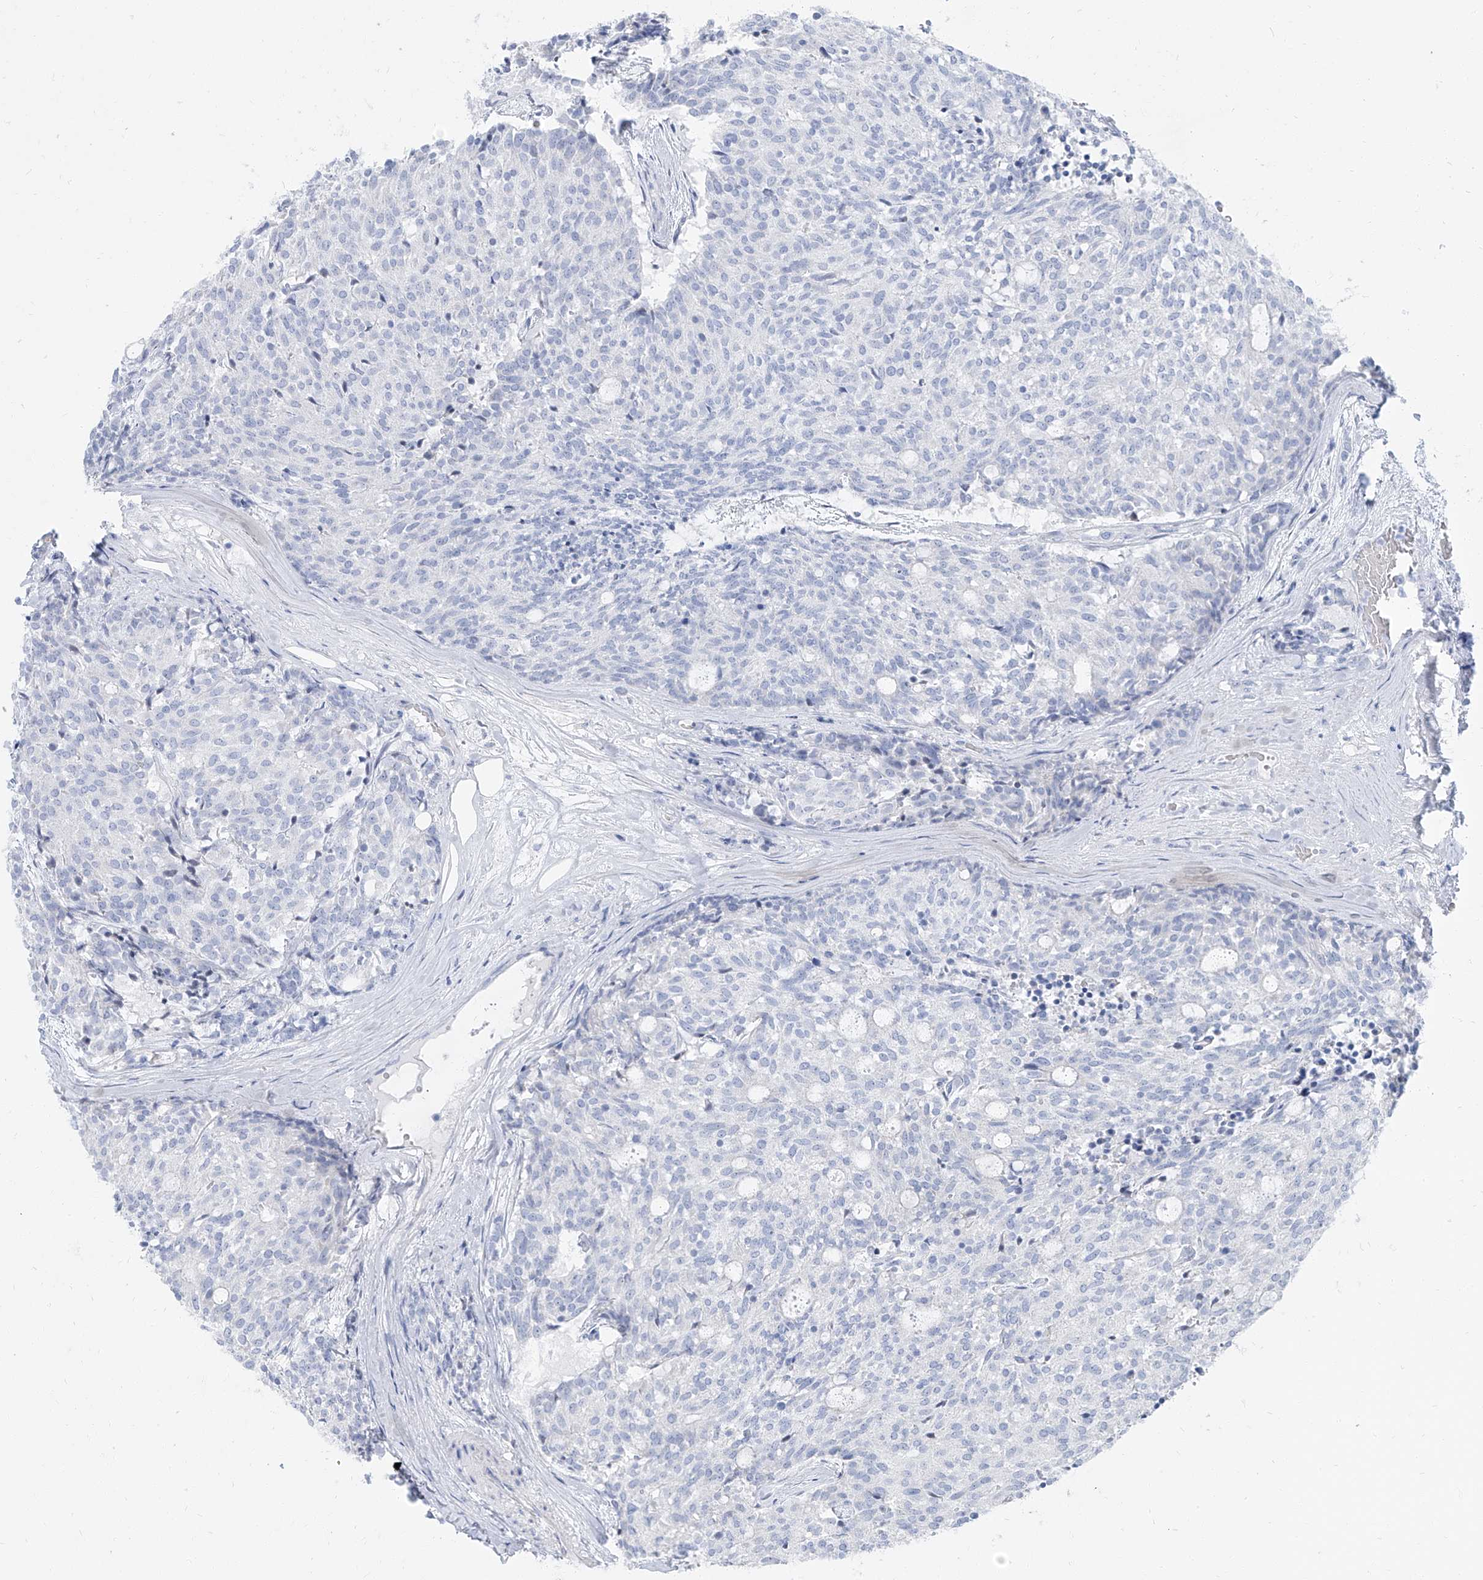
{"staining": {"intensity": "negative", "quantity": "none", "location": "none"}, "tissue": "carcinoid", "cell_type": "Tumor cells", "image_type": "cancer", "snomed": [{"axis": "morphology", "description": "Carcinoid, malignant, NOS"}, {"axis": "topography", "description": "Pancreas"}], "caption": "Tumor cells are negative for brown protein staining in carcinoid (malignant). Nuclei are stained in blue.", "gene": "TXLNB", "patient": {"sex": "female", "age": 54}}